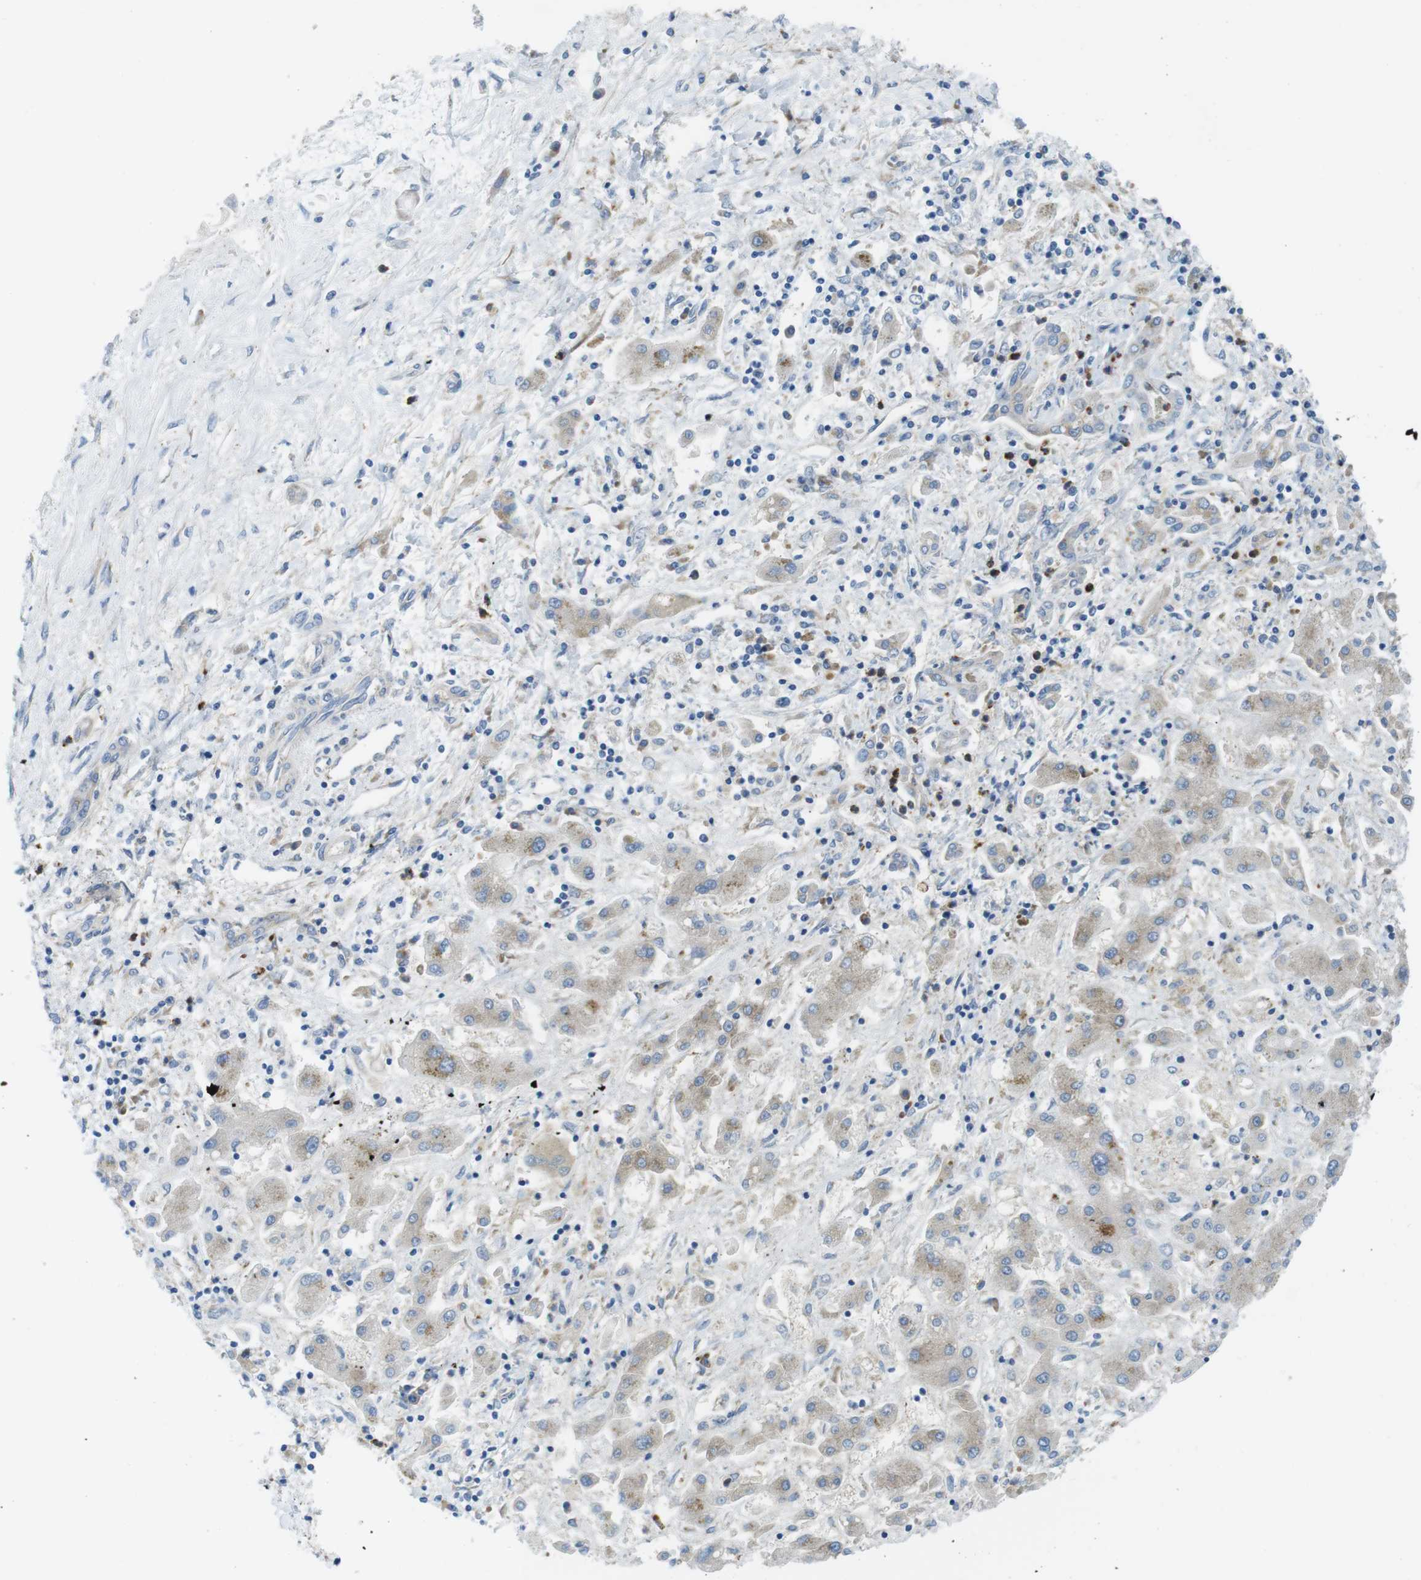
{"staining": {"intensity": "weak", "quantity": "25%-75%", "location": "cytoplasmic/membranous"}, "tissue": "liver cancer", "cell_type": "Tumor cells", "image_type": "cancer", "snomed": [{"axis": "morphology", "description": "Cholangiocarcinoma"}, {"axis": "topography", "description": "Liver"}], "caption": "High-magnification brightfield microscopy of liver cholangiocarcinoma stained with DAB (brown) and counterstained with hematoxylin (blue). tumor cells exhibit weak cytoplasmic/membranous staining is identified in about25%-75% of cells. (brown staining indicates protein expression, while blue staining denotes nuclei).", "gene": "EMP2", "patient": {"sex": "male", "age": 50}}